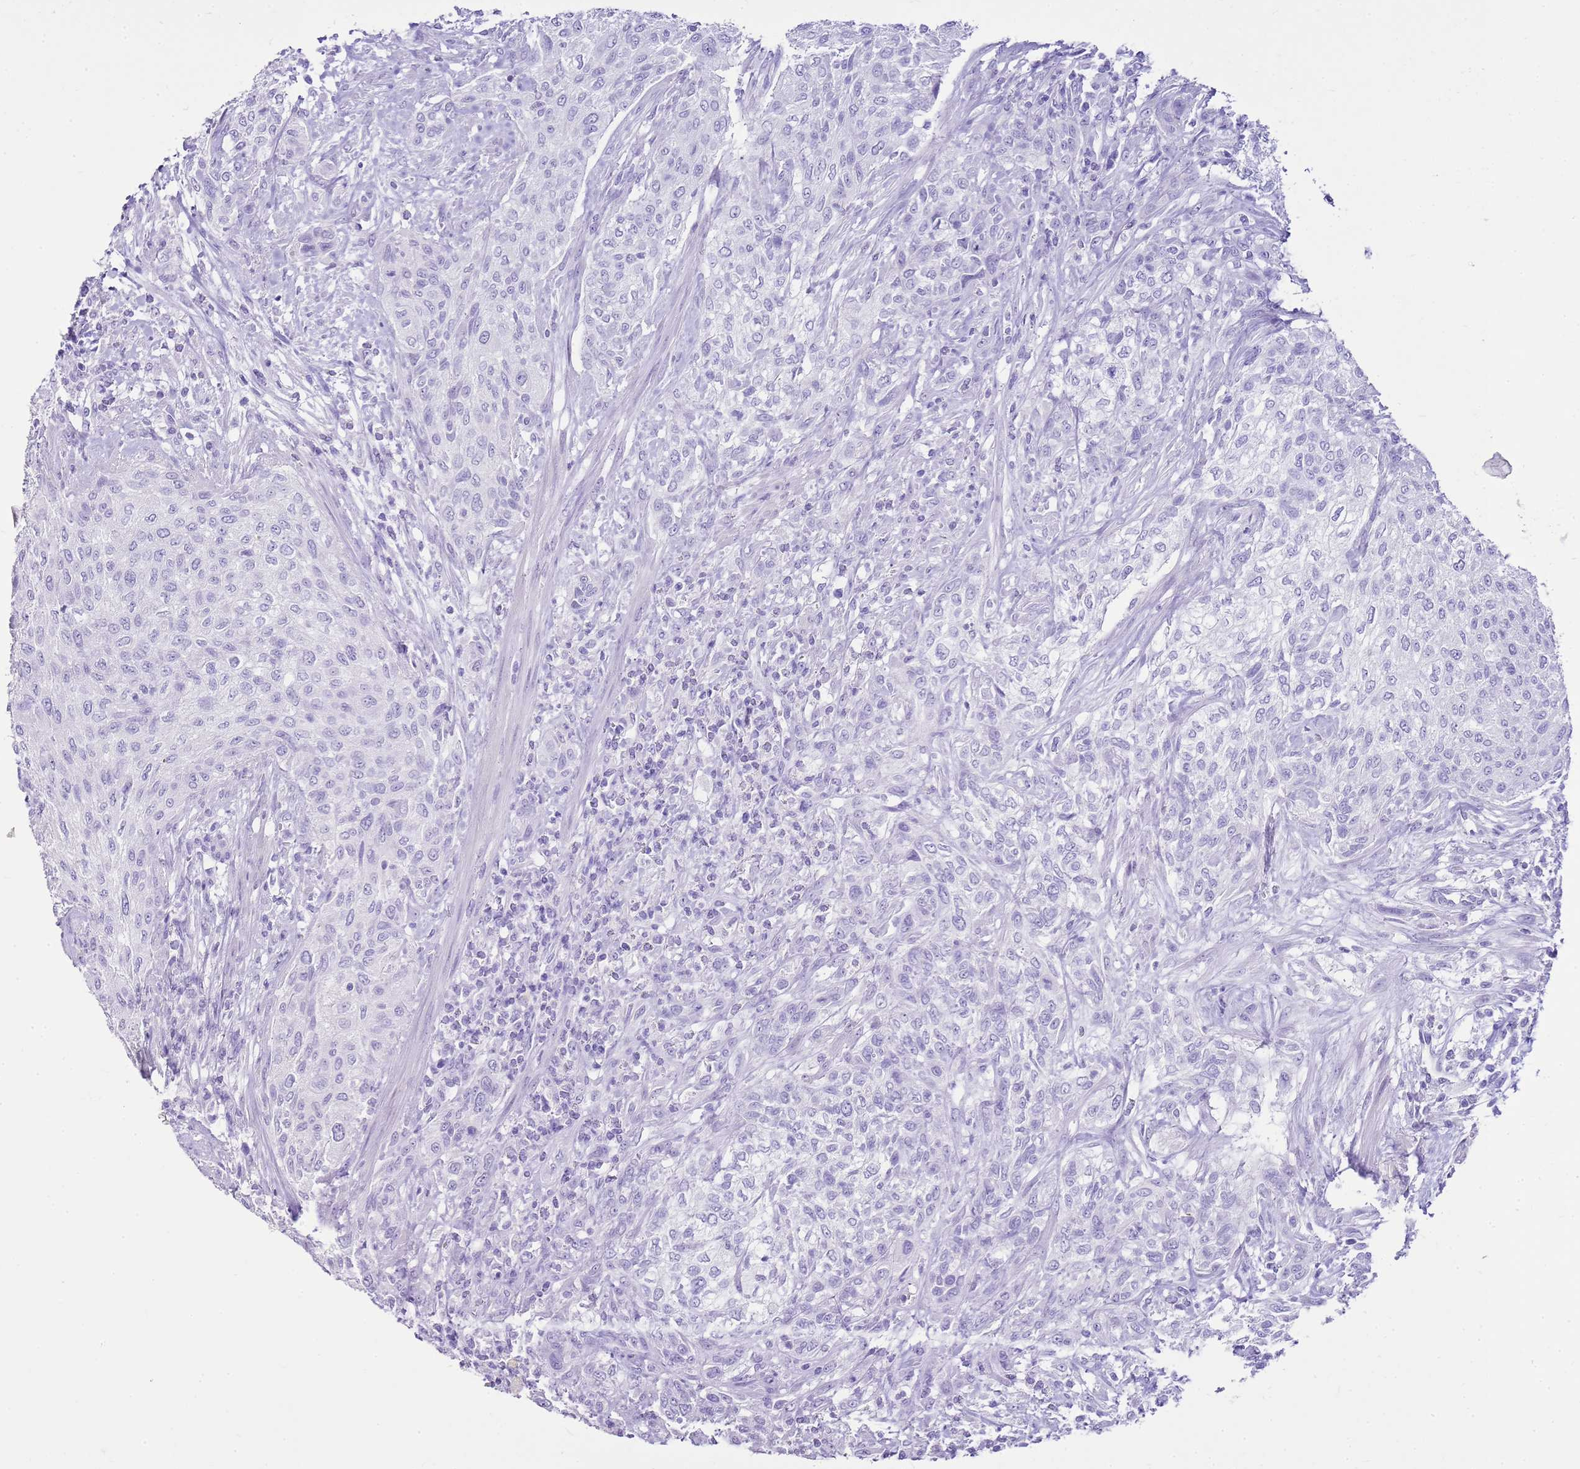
{"staining": {"intensity": "negative", "quantity": "none", "location": "none"}, "tissue": "urothelial cancer", "cell_type": "Tumor cells", "image_type": "cancer", "snomed": [{"axis": "morphology", "description": "Normal tissue, NOS"}, {"axis": "morphology", "description": "Urothelial carcinoma, NOS"}, {"axis": "topography", "description": "Urinary bladder"}, {"axis": "topography", "description": "Peripheral nerve tissue"}], "caption": "DAB (3,3'-diaminobenzidine) immunohistochemical staining of transitional cell carcinoma shows no significant positivity in tumor cells. The staining was performed using DAB (3,3'-diaminobenzidine) to visualize the protein expression in brown, while the nuclei were stained in blue with hematoxylin (Magnification: 20x).", "gene": "CA8", "patient": {"sex": "male", "age": 35}}